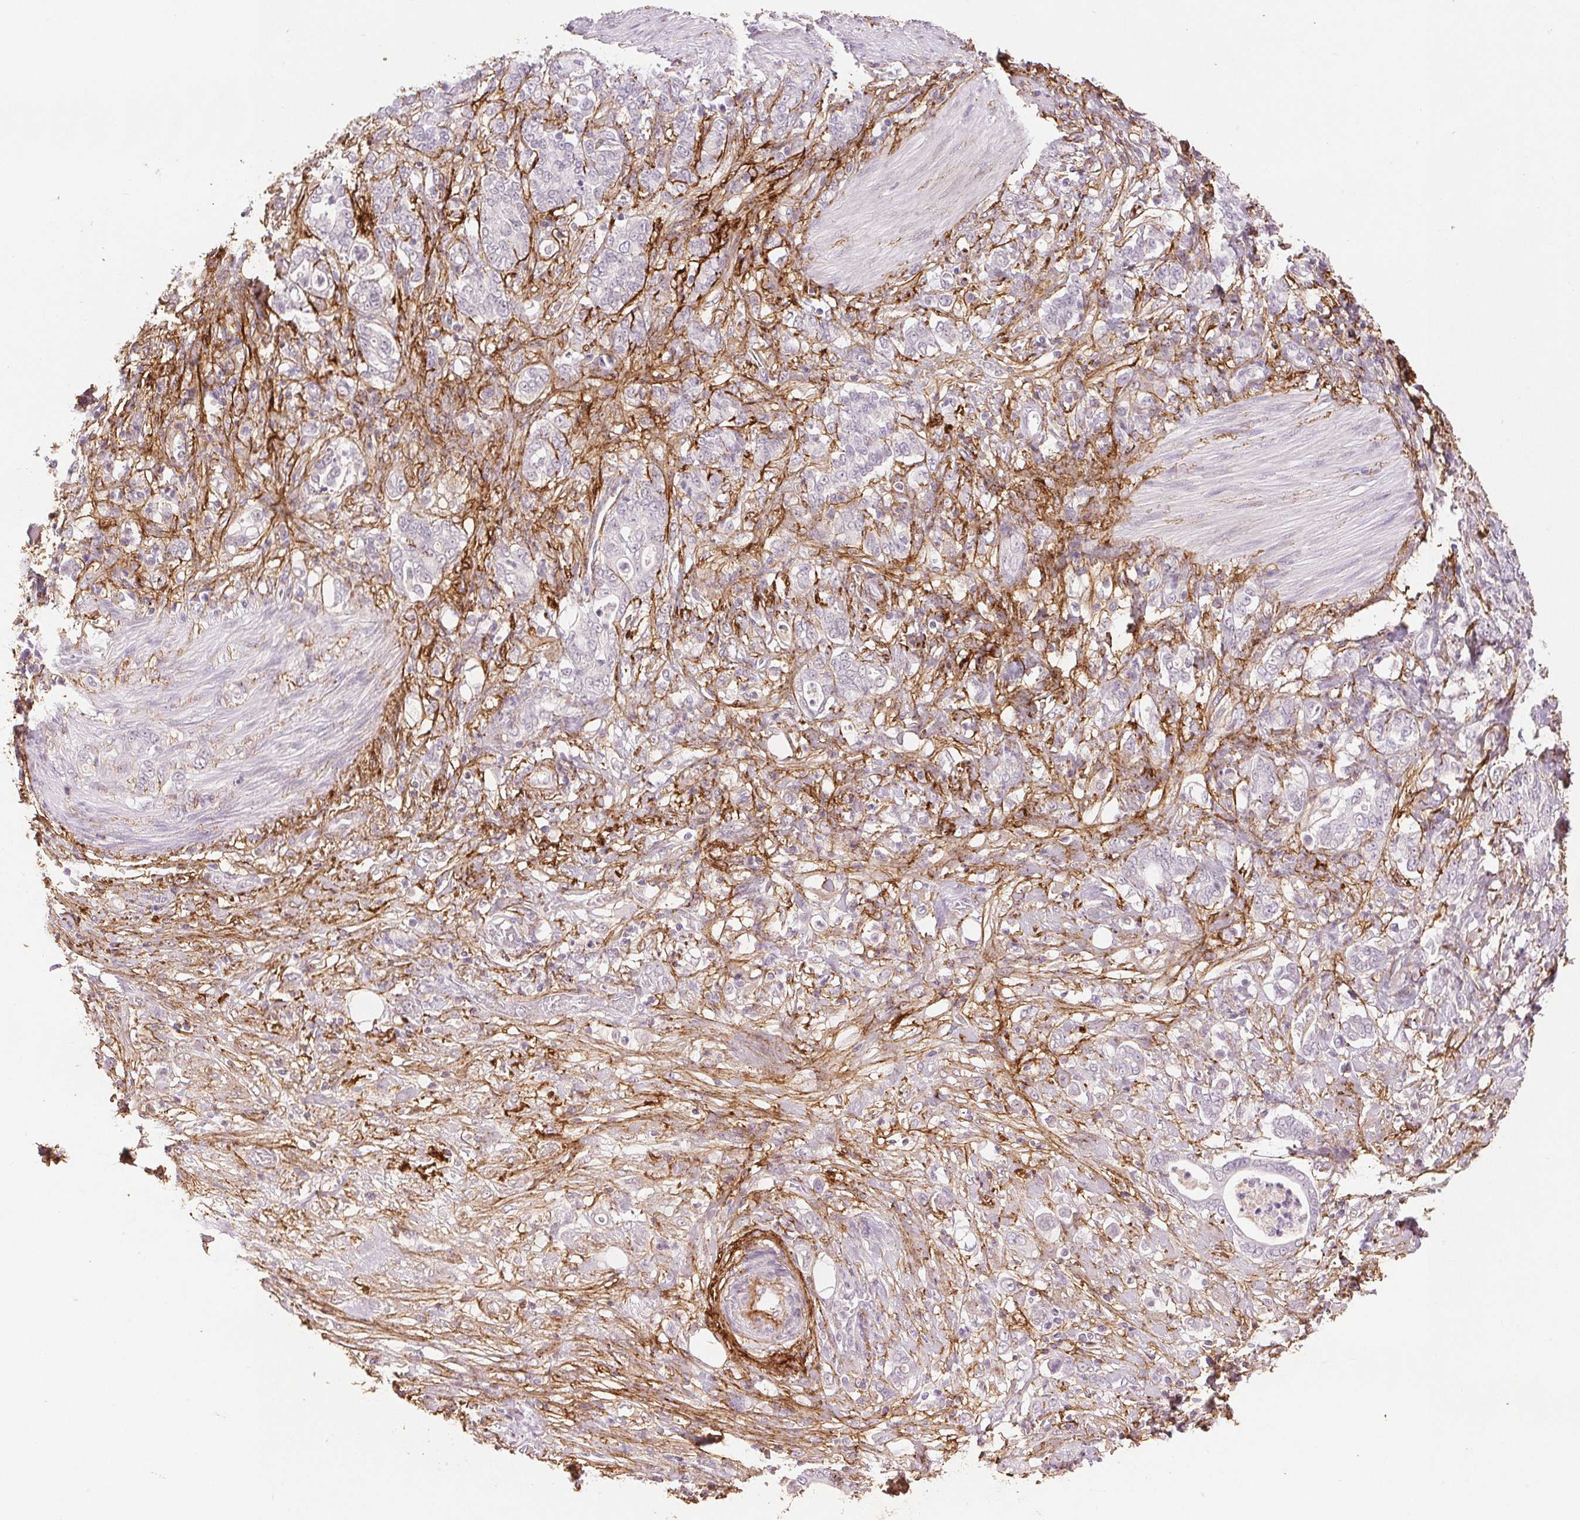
{"staining": {"intensity": "negative", "quantity": "none", "location": "none"}, "tissue": "stomach cancer", "cell_type": "Tumor cells", "image_type": "cancer", "snomed": [{"axis": "morphology", "description": "Adenocarcinoma, NOS"}, {"axis": "topography", "description": "Stomach"}], "caption": "Photomicrograph shows no protein positivity in tumor cells of stomach adenocarcinoma tissue.", "gene": "FBN1", "patient": {"sex": "female", "age": 79}}